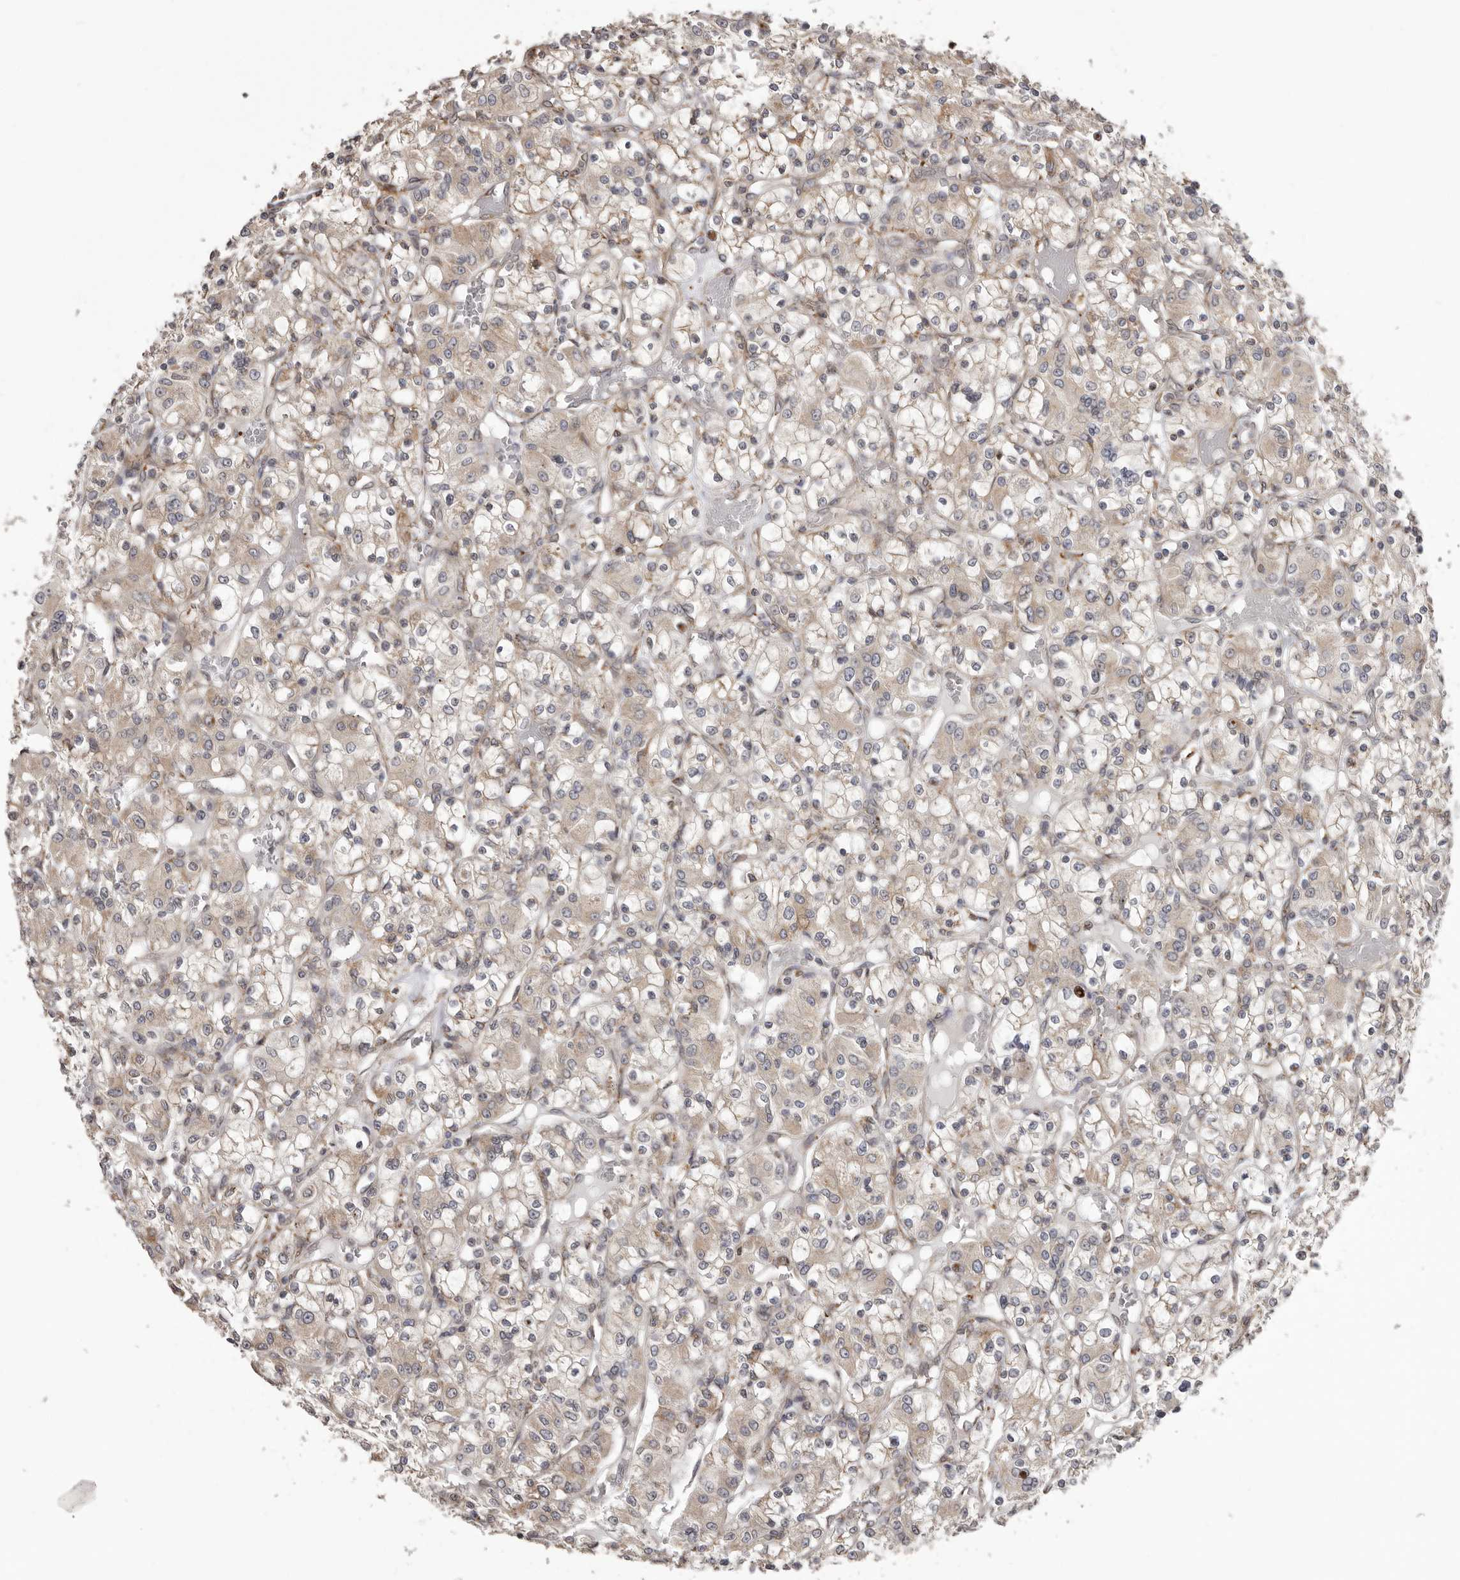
{"staining": {"intensity": "weak", "quantity": "25%-75%", "location": "cytoplasmic/membranous"}, "tissue": "renal cancer", "cell_type": "Tumor cells", "image_type": "cancer", "snomed": [{"axis": "morphology", "description": "Adenocarcinoma, NOS"}, {"axis": "topography", "description": "Kidney"}], "caption": "Immunohistochemistry (IHC) of human adenocarcinoma (renal) displays low levels of weak cytoplasmic/membranous positivity in approximately 25%-75% of tumor cells. The protein of interest is stained brown, and the nuclei are stained in blue (DAB (3,3'-diaminobenzidine) IHC with brightfield microscopy, high magnification).", "gene": "NUP43", "patient": {"sex": "female", "age": 59}}